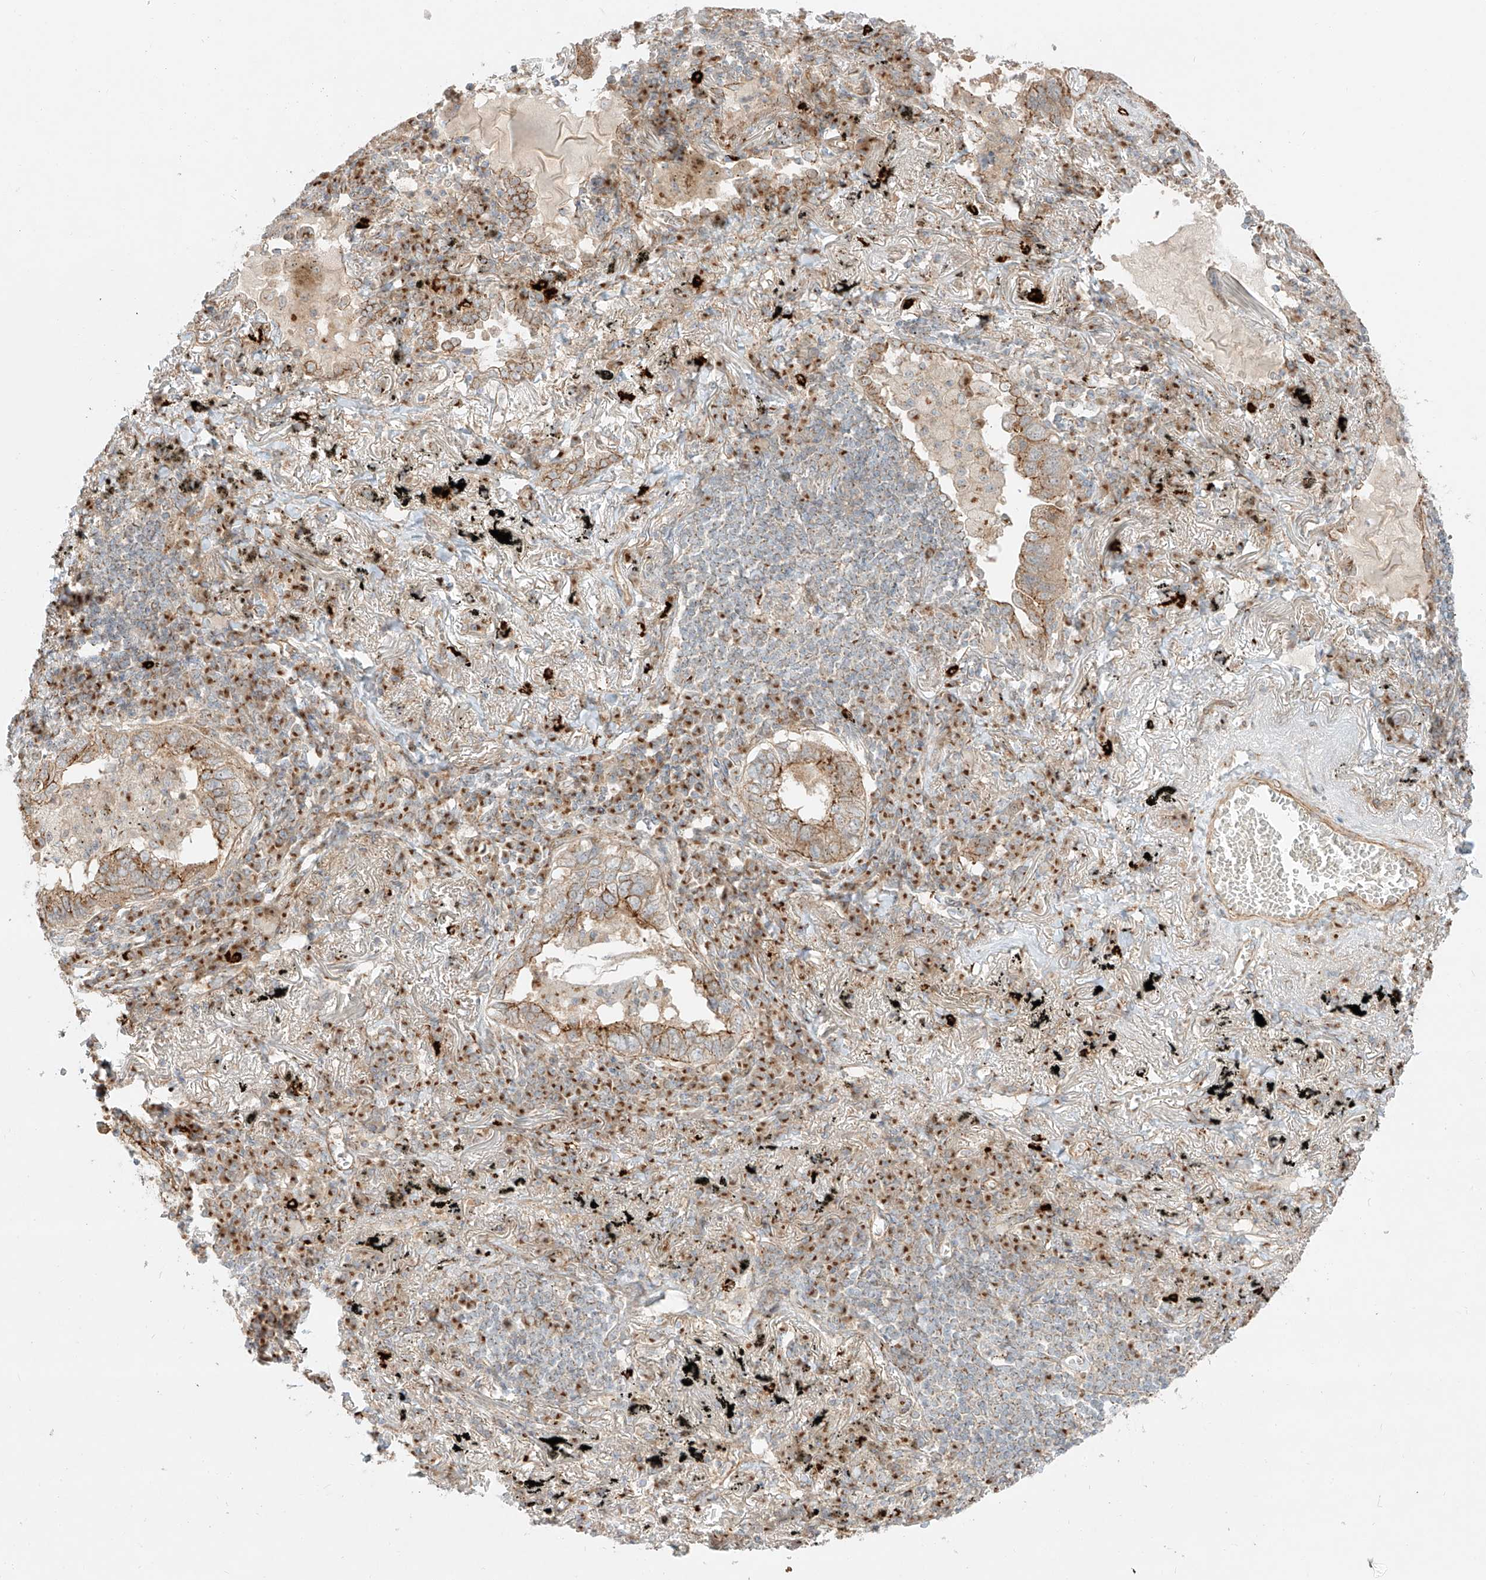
{"staining": {"intensity": "moderate", "quantity": ">75%", "location": "cytoplasmic/membranous"}, "tissue": "lung cancer", "cell_type": "Tumor cells", "image_type": "cancer", "snomed": [{"axis": "morphology", "description": "Adenocarcinoma, NOS"}, {"axis": "topography", "description": "Lung"}], "caption": "This image exhibits IHC staining of lung cancer (adenocarcinoma), with medium moderate cytoplasmic/membranous positivity in approximately >75% of tumor cells.", "gene": "ZNF287", "patient": {"sex": "male", "age": 65}}